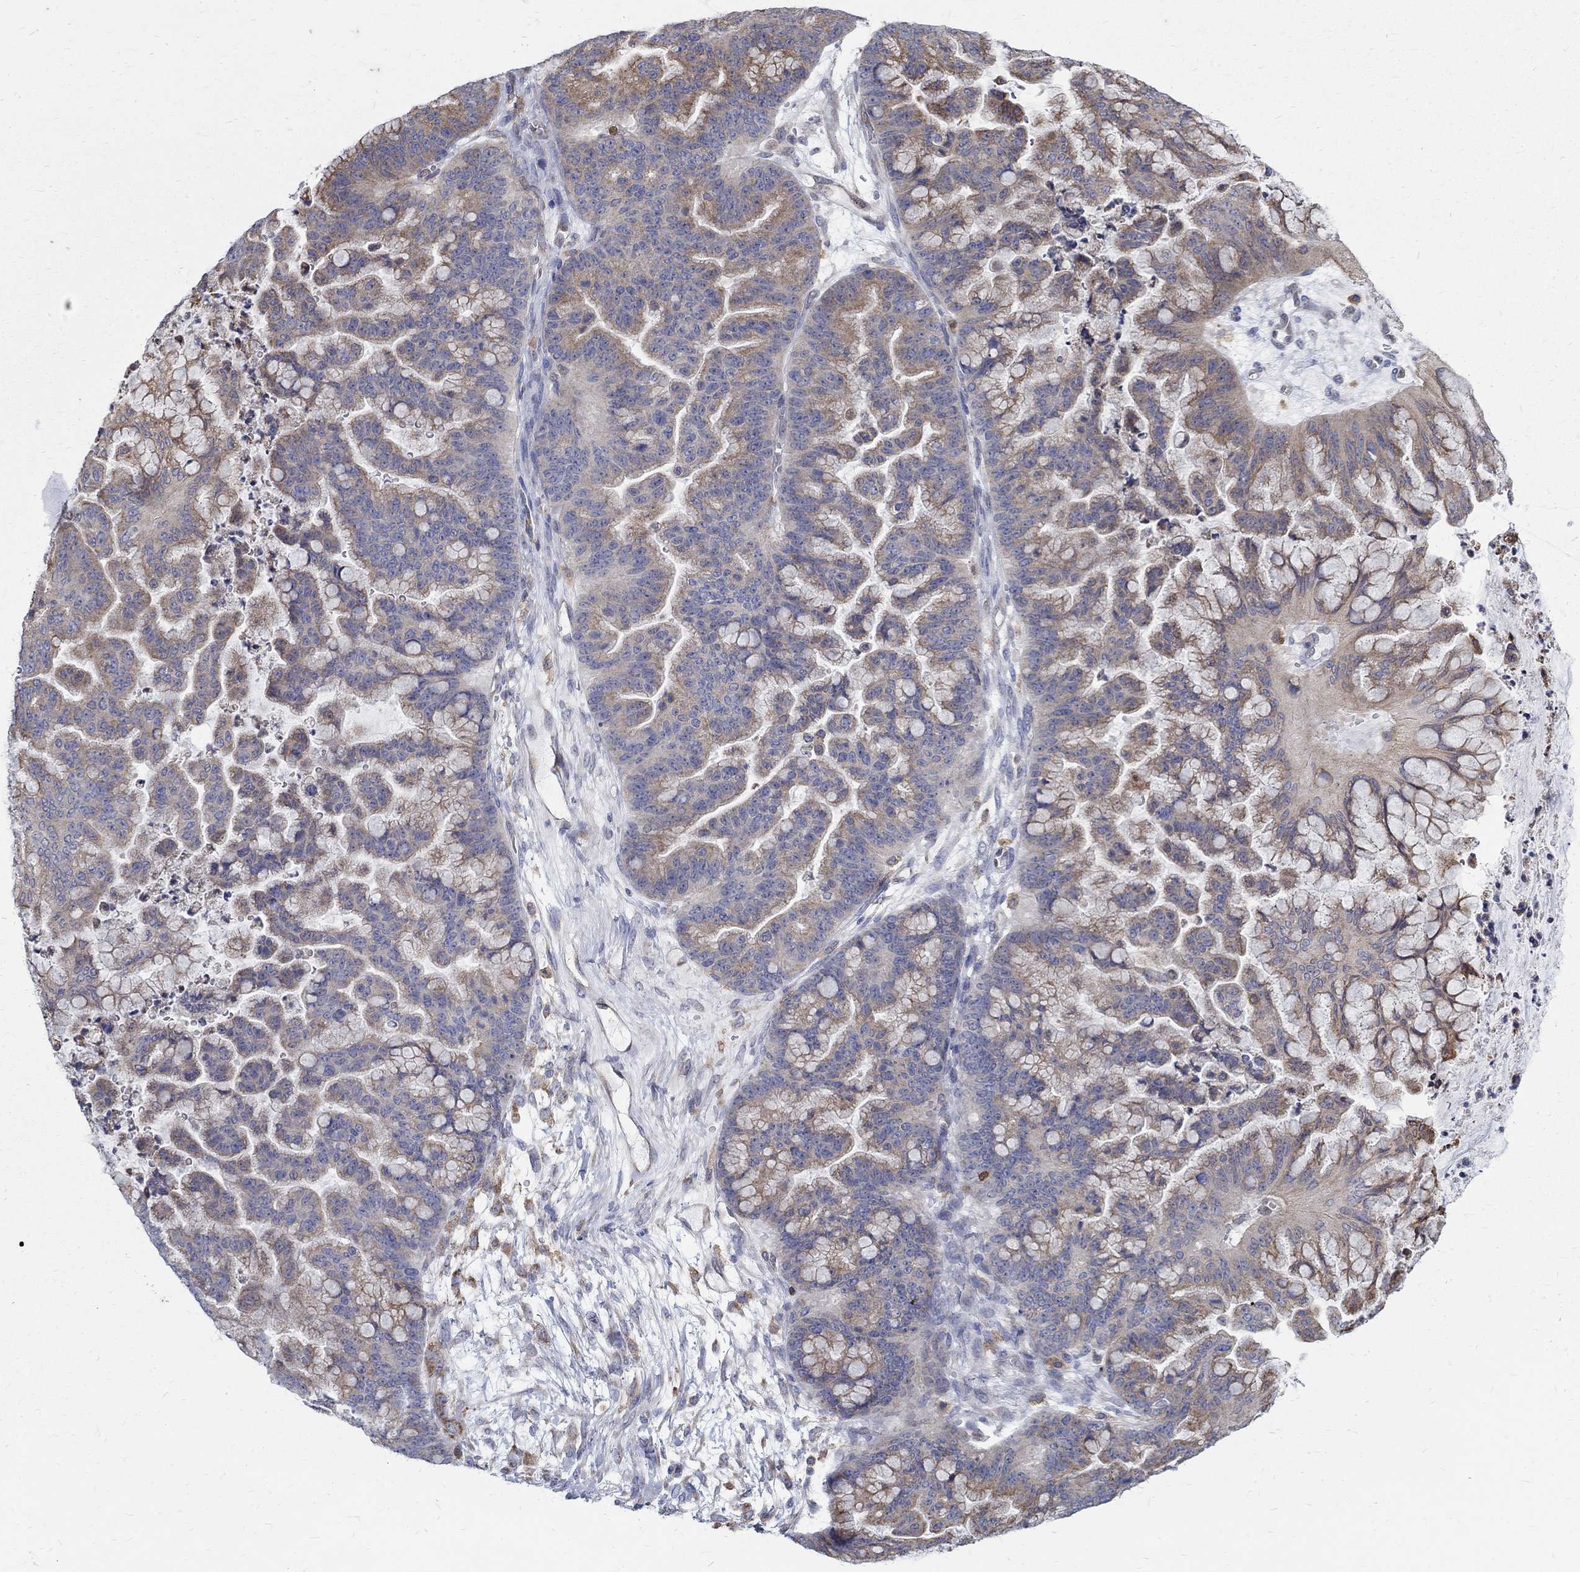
{"staining": {"intensity": "weak", "quantity": ">75%", "location": "cytoplasmic/membranous"}, "tissue": "ovarian cancer", "cell_type": "Tumor cells", "image_type": "cancer", "snomed": [{"axis": "morphology", "description": "Cystadenocarcinoma, mucinous, NOS"}, {"axis": "topography", "description": "Ovary"}], "caption": "The immunohistochemical stain labels weak cytoplasmic/membranous staining in tumor cells of mucinous cystadenocarcinoma (ovarian) tissue. The staining is performed using DAB (3,3'-diaminobenzidine) brown chromogen to label protein expression. The nuclei are counter-stained blue using hematoxylin.", "gene": "AGAP2", "patient": {"sex": "female", "age": 67}}